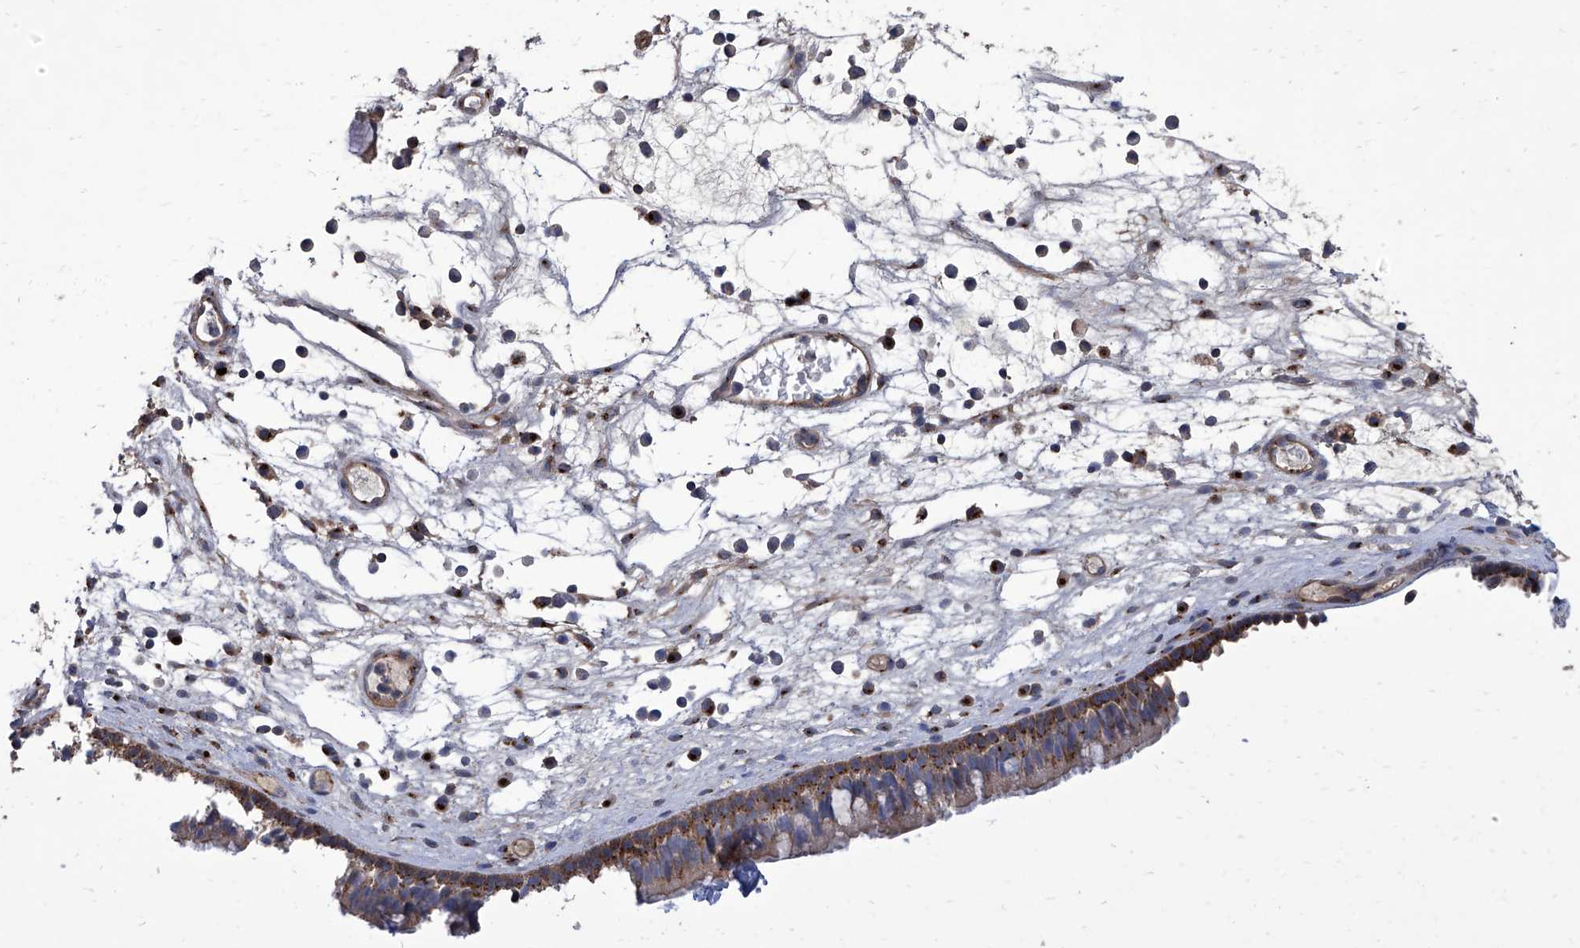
{"staining": {"intensity": "moderate", "quantity": ">75%", "location": "cytoplasmic/membranous"}, "tissue": "nasopharynx", "cell_type": "Respiratory epithelial cells", "image_type": "normal", "snomed": [{"axis": "morphology", "description": "Normal tissue, NOS"}, {"axis": "morphology", "description": "Inflammation, NOS"}, {"axis": "morphology", "description": "Malignant melanoma, Metastatic site"}, {"axis": "topography", "description": "Nasopharynx"}], "caption": "A brown stain shows moderate cytoplasmic/membranous positivity of a protein in respiratory epithelial cells of unremarkable nasopharynx.", "gene": "TJAP1", "patient": {"sex": "male", "age": 70}}